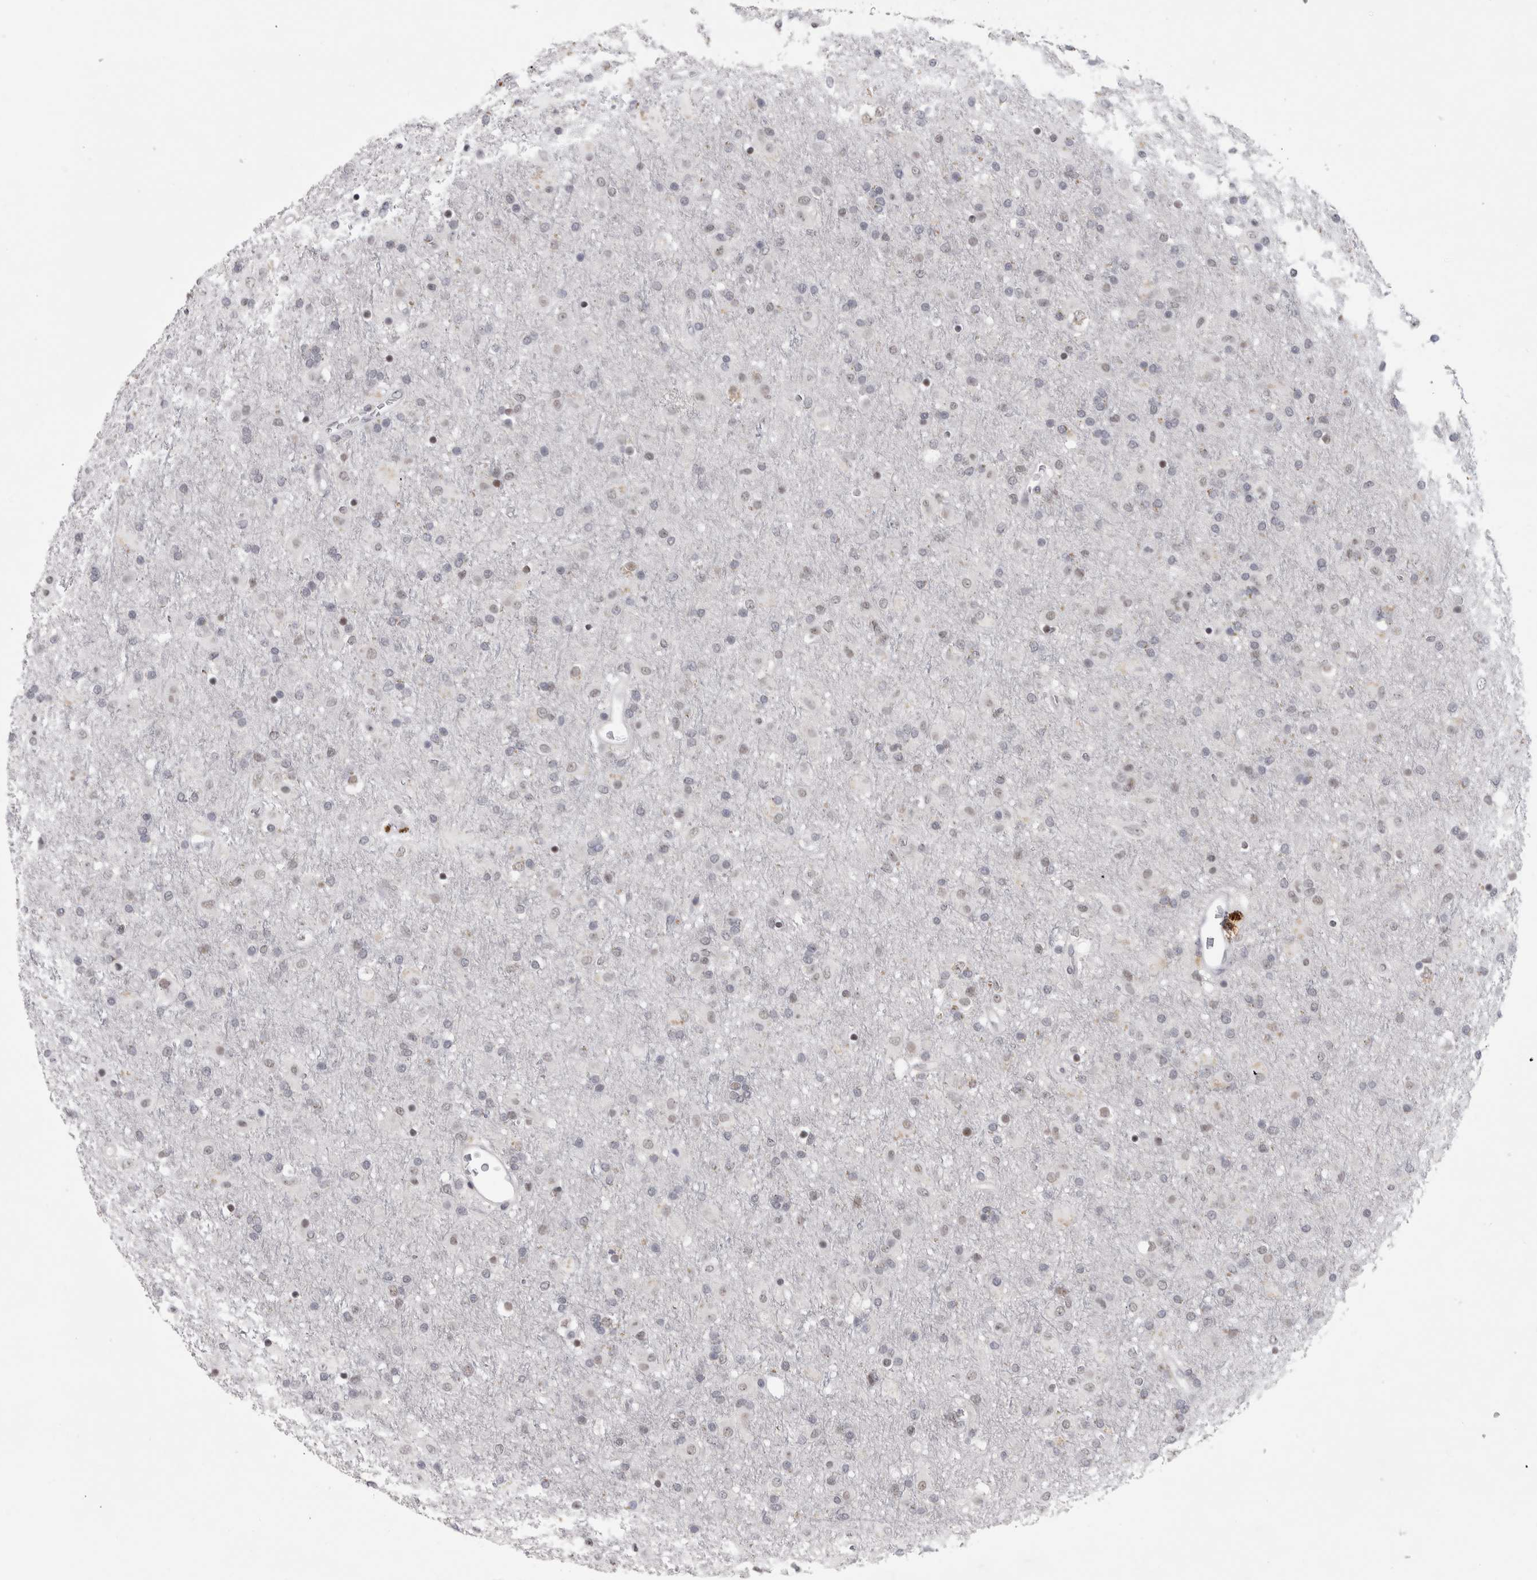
{"staining": {"intensity": "weak", "quantity": "<25%", "location": "nuclear"}, "tissue": "glioma", "cell_type": "Tumor cells", "image_type": "cancer", "snomed": [{"axis": "morphology", "description": "Glioma, malignant, Low grade"}, {"axis": "topography", "description": "Brain"}], "caption": "This is a photomicrograph of immunohistochemistry staining of glioma, which shows no positivity in tumor cells. (Stains: DAB immunohistochemistry with hematoxylin counter stain, Microscopy: brightfield microscopy at high magnification).", "gene": "PSMB2", "patient": {"sex": "male", "age": 65}}